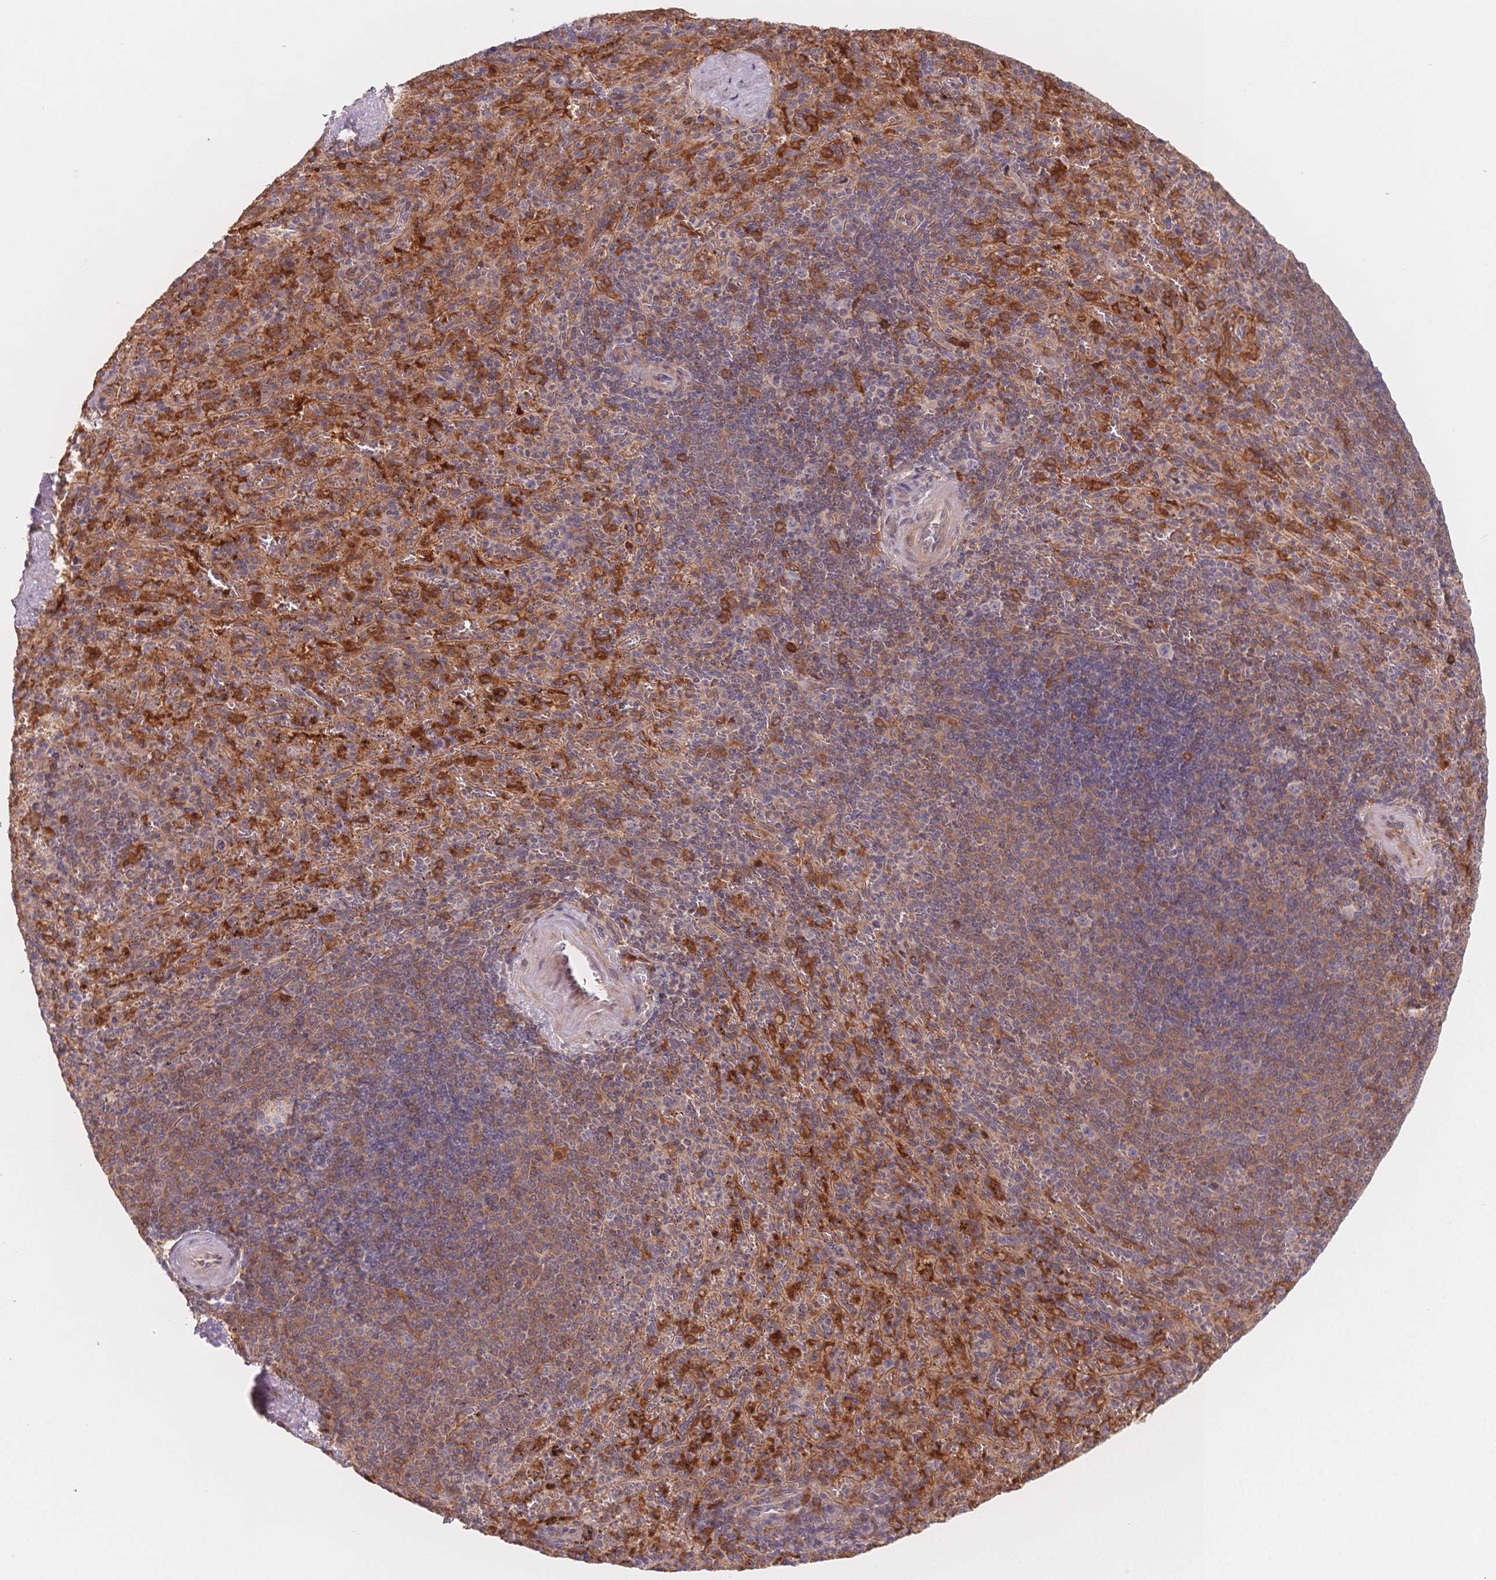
{"staining": {"intensity": "strong", "quantity": "<25%", "location": "cytoplasmic/membranous"}, "tissue": "spleen", "cell_type": "Cells in red pulp", "image_type": "normal", "snomed": [{"axis": "morphology", "description": "Normal tissue, NOS"}, {"axis": "topography", "description": "Spleen"}], "caption": "A high-resolution micrograph shows immunohistochemistry staining of unremarkable spleen, which displays strong cytoplasmic/membranous staining in about <25% of cells in red pulp.", "gene": "C12orf75", "patient": {"sex": "male", "age": 57}}